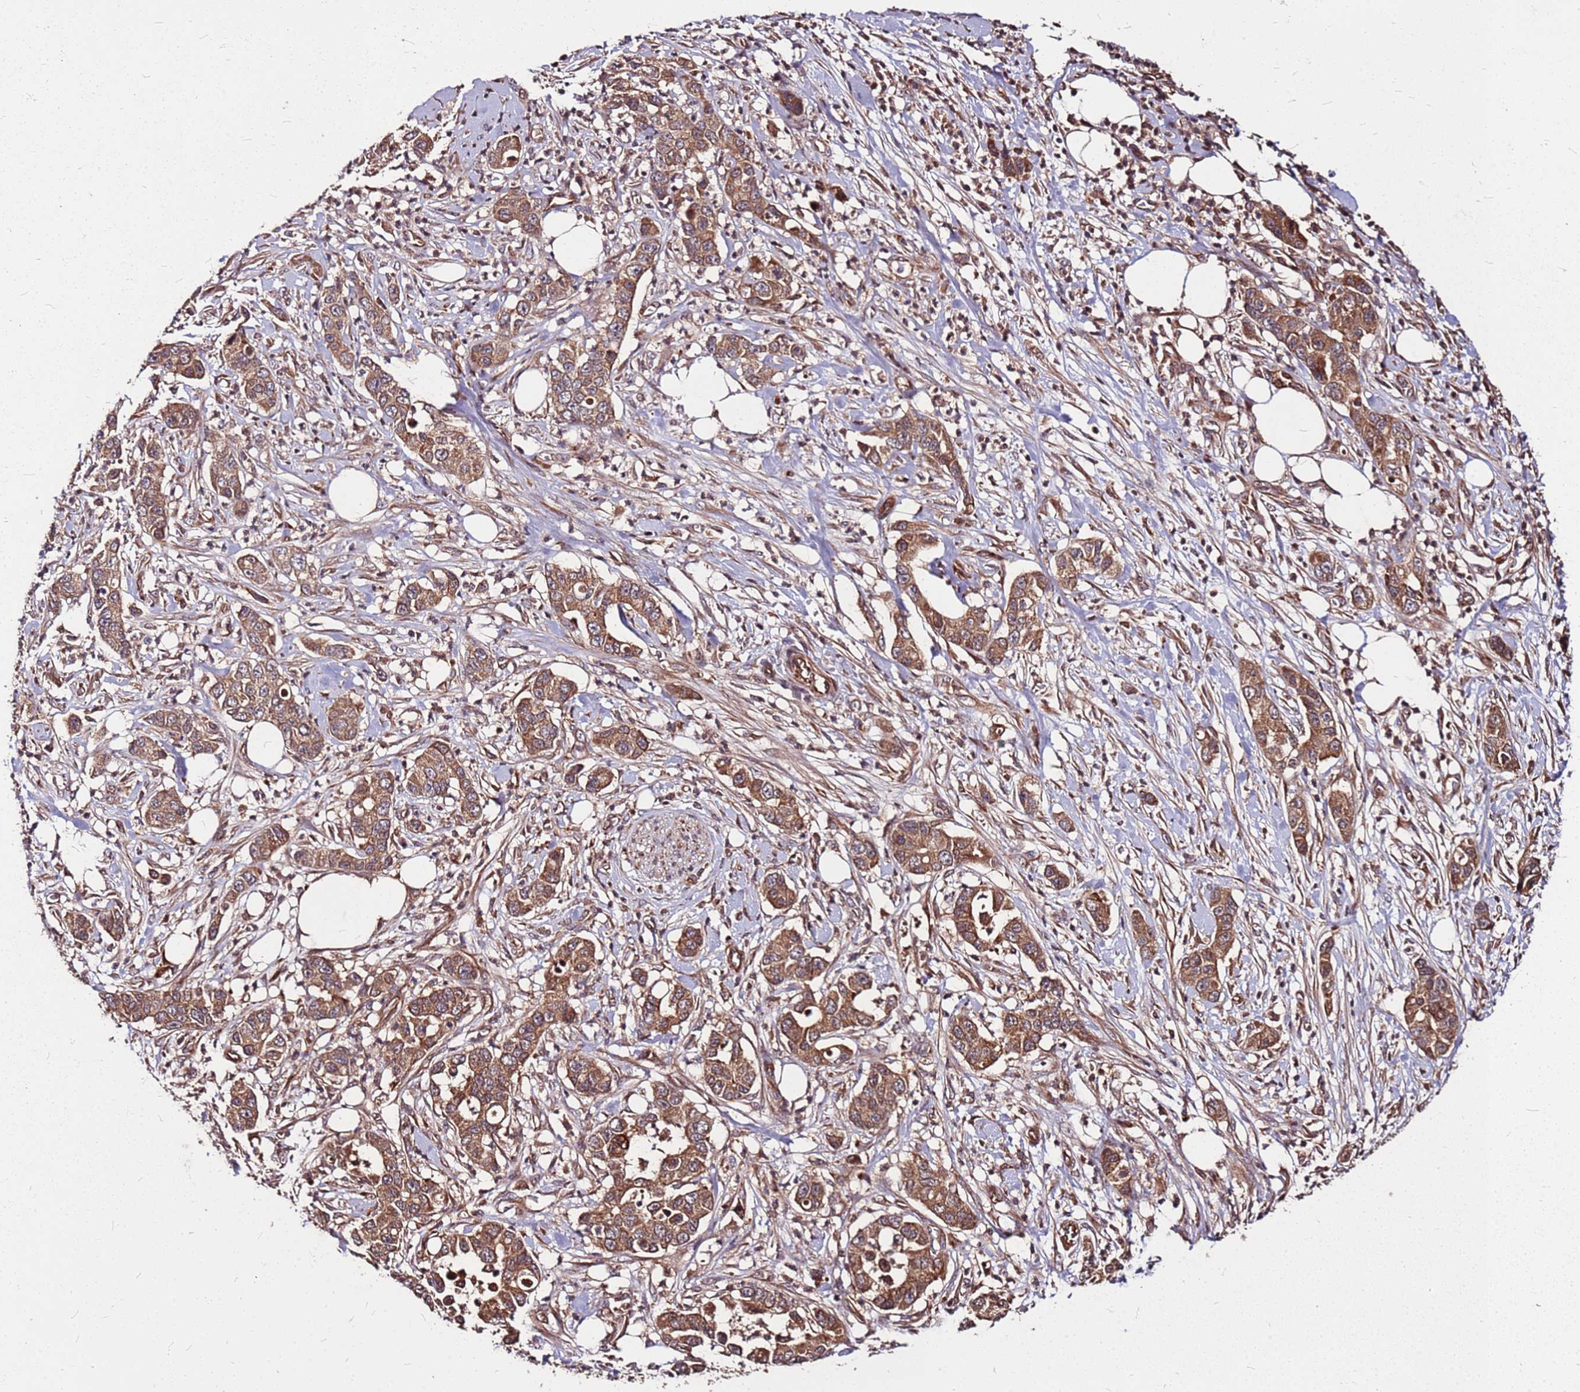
{"staining": {"intensity": "strong", "quantity": ">75%", "location": "cytoplasmic/membranous"}, "tissue": "pancreatic cancer", "cell_type": "Tumor cells", "image_type": "cancer", "snomed": [{"axis": "morphology", "description": "Adenocarcinoma, NOS"}, {"axis": "topography", "description": "Pancreas"}], "caption": "This is a histology image of immunohistochemistry (IHC) staining of pancreatic cancer, which shows strong positivity in the cytoplasmic/membranous of tumor cells.", "gene": "LYPLAL1", "patient": {"sex": "male", "age": 73}}